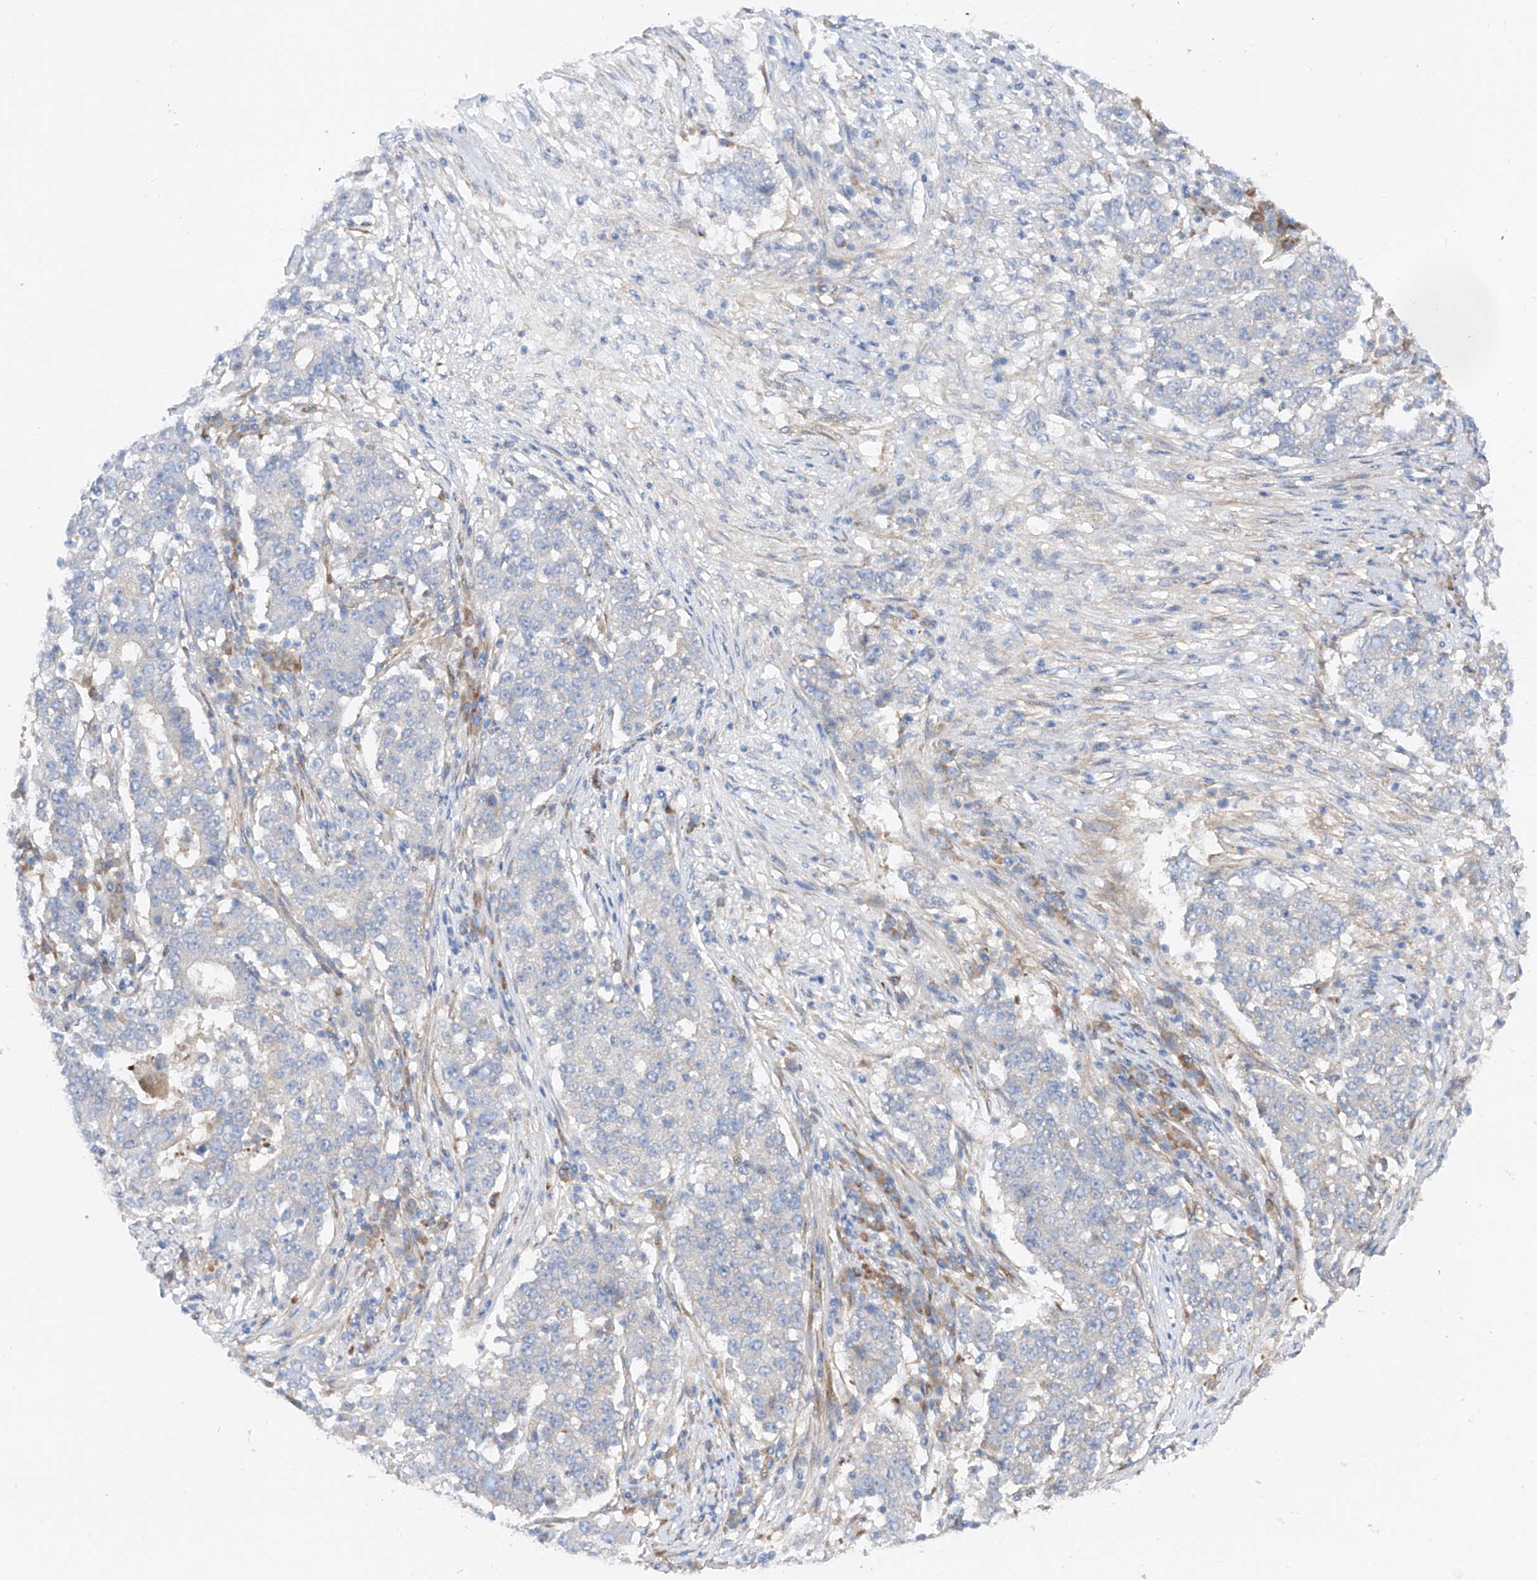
{"staining": {"intensity": "negative", "quantity": "none", "location": "none"}, "tissue": "stomach cancer", "cell_type": "Tumor cells", "image_type": "cancer", "snomed": [{"axis": "morphology", "description": "Adenocarcinoma, NOS"}, {"axis": "topography", "description": "Stomach"}], "caption": "The image shows no significant staining in tumor cells of stomach adenocarcinoma.", "gene": "LCA5", "patient": {"sex": "male", "age": 59}}